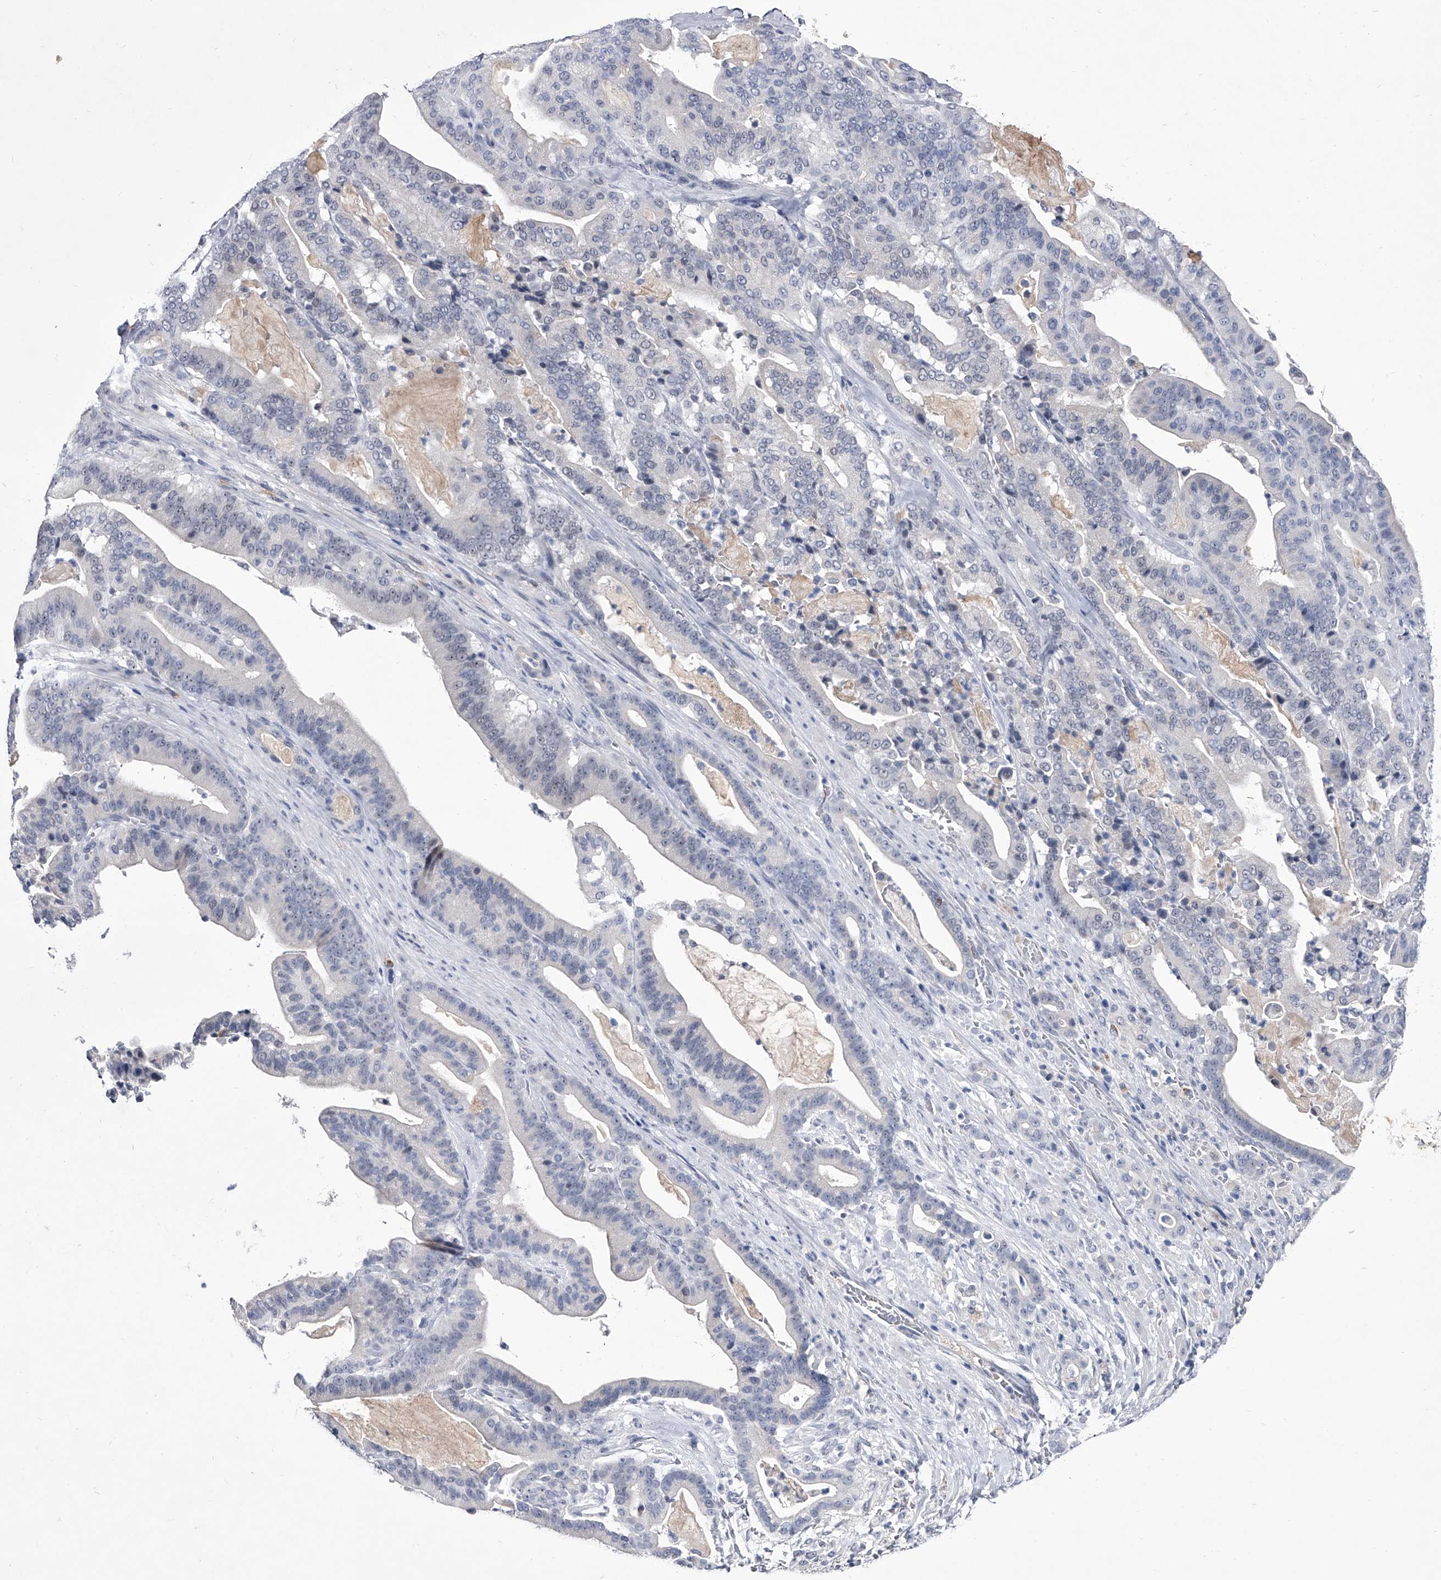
{"staining": {"intensity": "negative", "quantity": "none", "location": "none"}, "tissue": "pancreatic cancer", "cell_type": "Tumor cells", "image_type": "cancer", "snomed": [{"axis": "morphology", "description": "Adenocarcinoma, NOS"}, {"axis": "topography", "description": "Pancreas"}], "caption": "A high-resolution micrograph shows immunohistochemistry (IHC) staining of adenocarcinoma (pancreatic), which exhibits no significant positivity in tumor cells.", "gene": "CRISP2", "patient": {"sex": "male", "age": 63}}